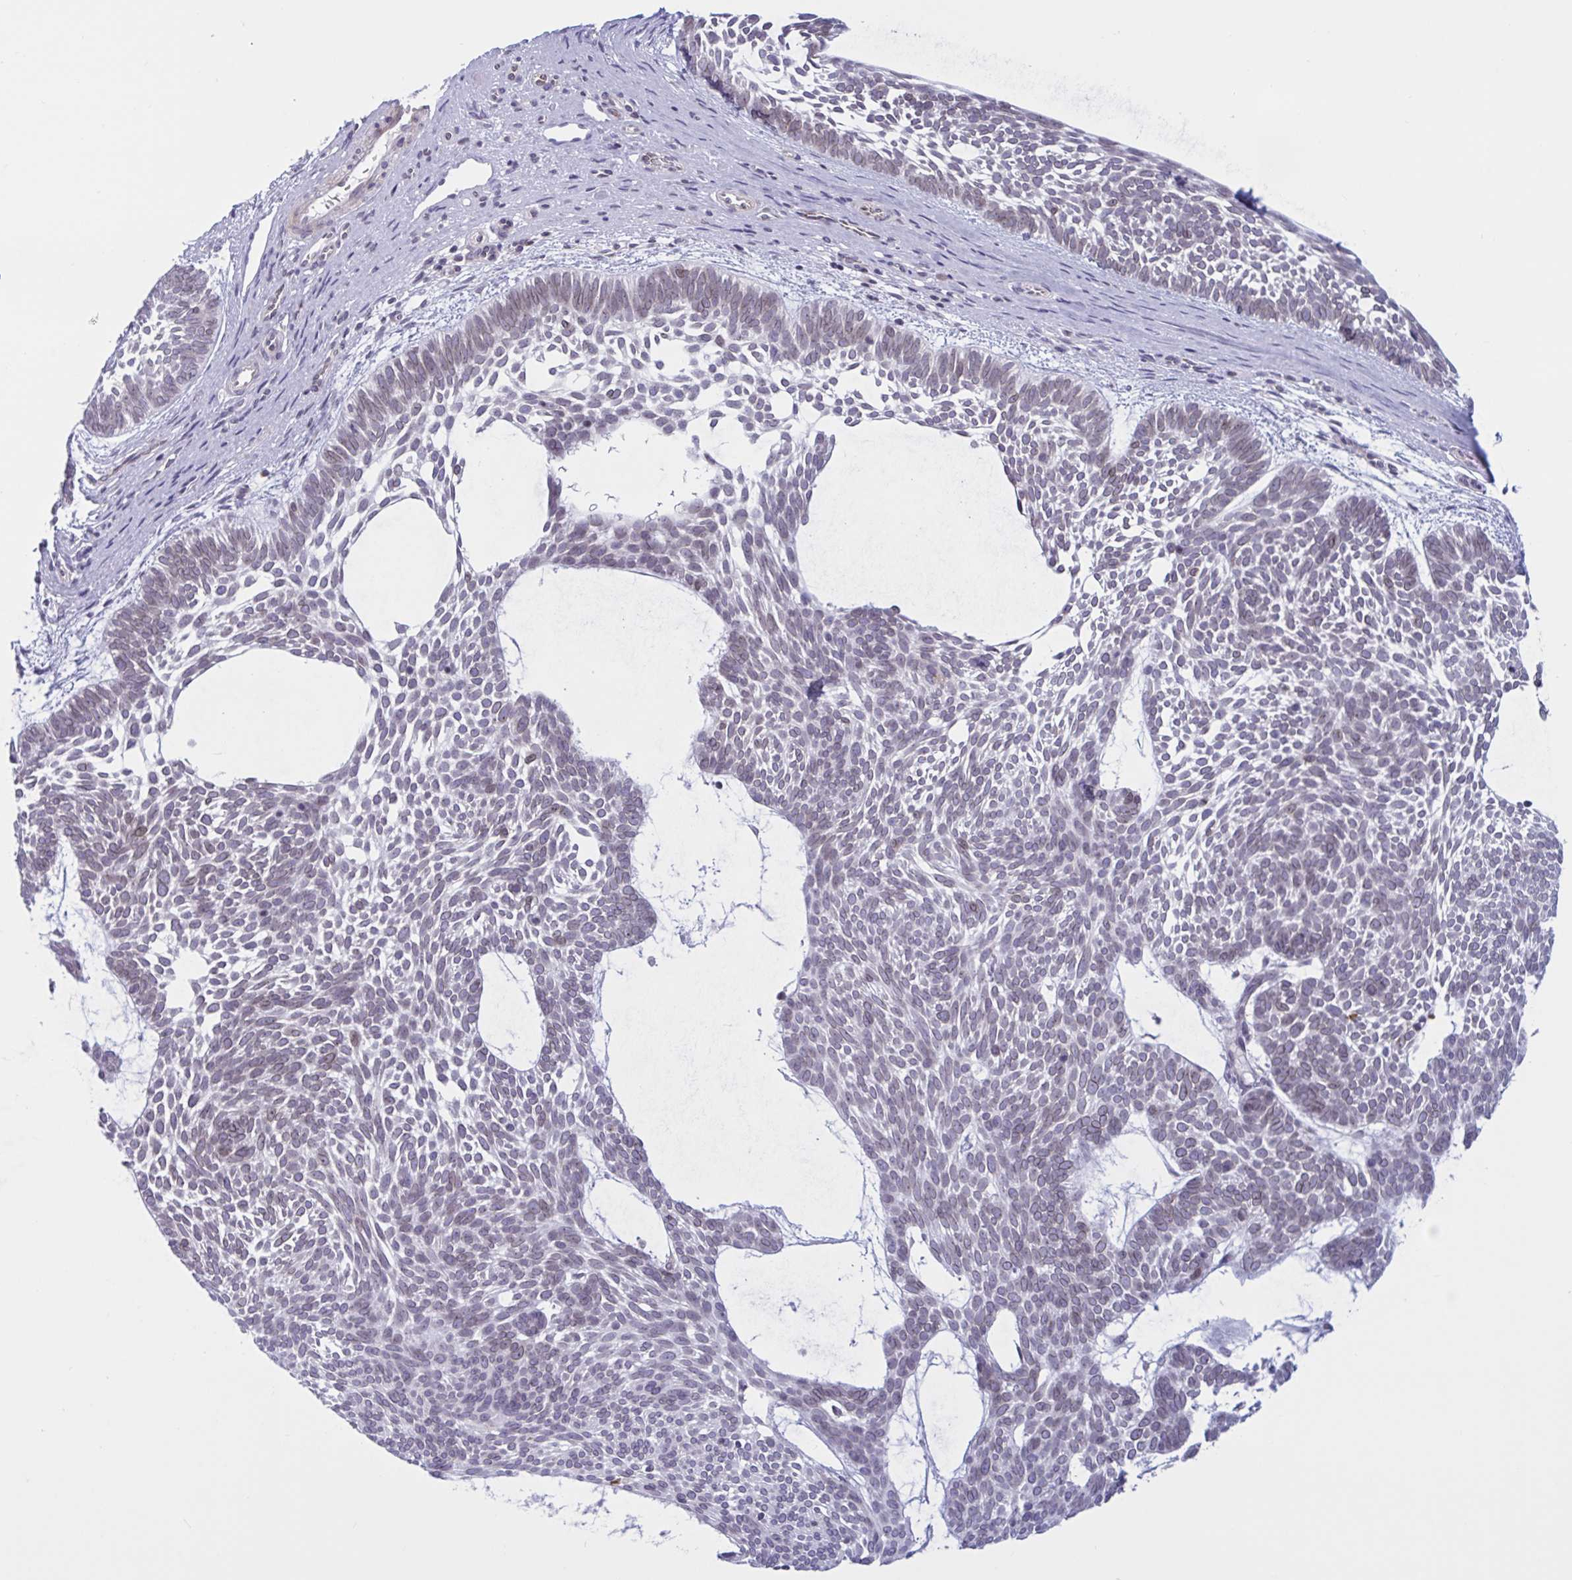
{"staining": {"intensity": "weak", "quantity": "25%-75%", "location": "nuclear"}, "tissue": "skin cancer", "cell_type": "Tumor cells", "image_type": "cancer", "snomed": [{"axis": "morphology", "description": "Basal cell carcinoma"}, {"axis": "topography", "description": "Skin"}, {"axis": "topography", "description": "Skin of face"}], "caption": "This micrograph exhibits skin cancer stained with immunohistochemistry to label a protein in brown. The nuclear of tumor cells show weak positivity for the protein. Nuclei are counter-stained blue.", "gene": "DOCK11", "patient": {"sex": "male", "age": 83}}